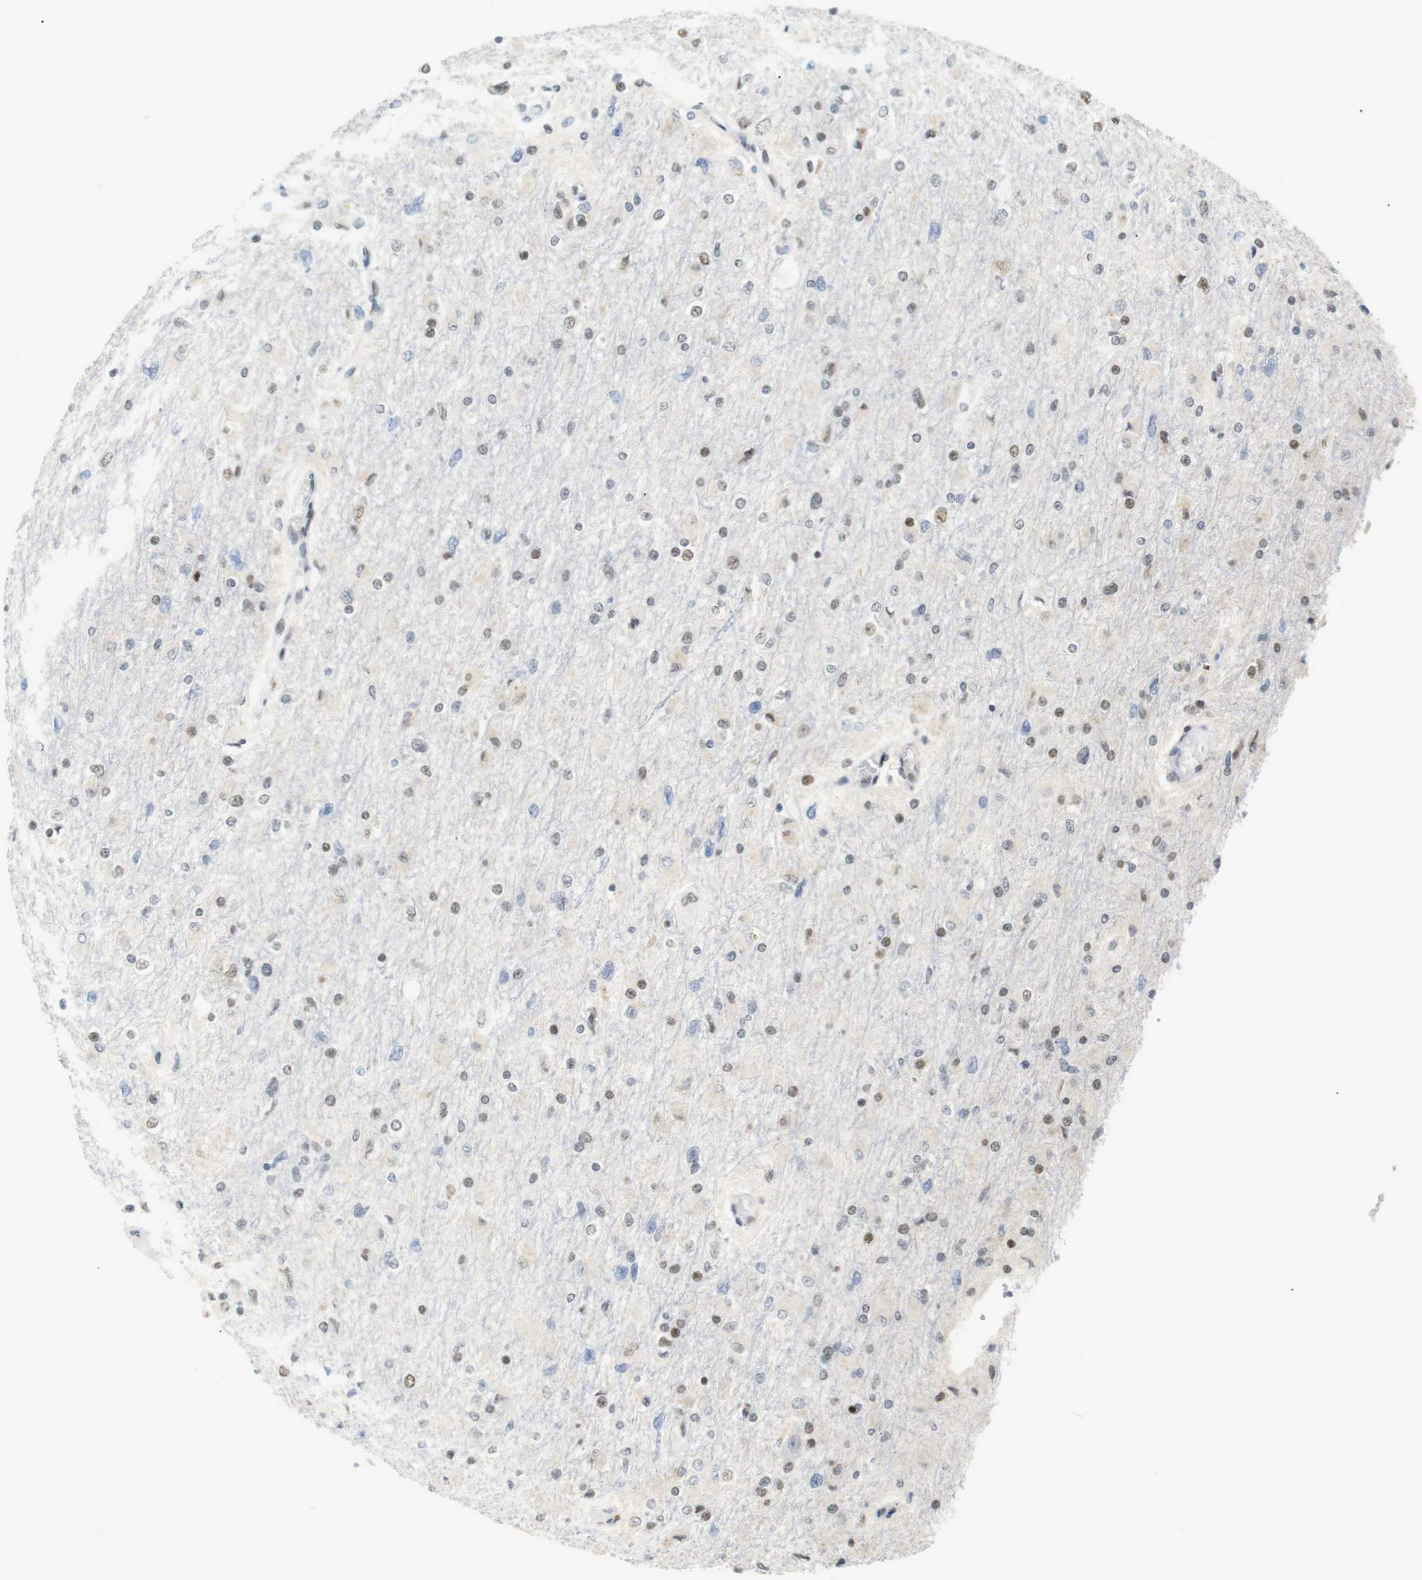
{"staining": {"intensity": "weak", "quantity": "25%-75%", "location": "nuclear"}, "tissue": "glioma", "cell_type": "Tumor cells", "image_type": "cancer", "snomed": [{"axis": "morphology", "description": "Glioma, malignant, High grade"}, {"axis": "topography", "description": "Cerebral cortex"}], "caption": "A photomicrograph of human glioma stained for a protein demonstrates weak nuclear brown staining in tumor cells.", "gene": "RIOX2", "patient": {"sex": "female", "age": 36}}